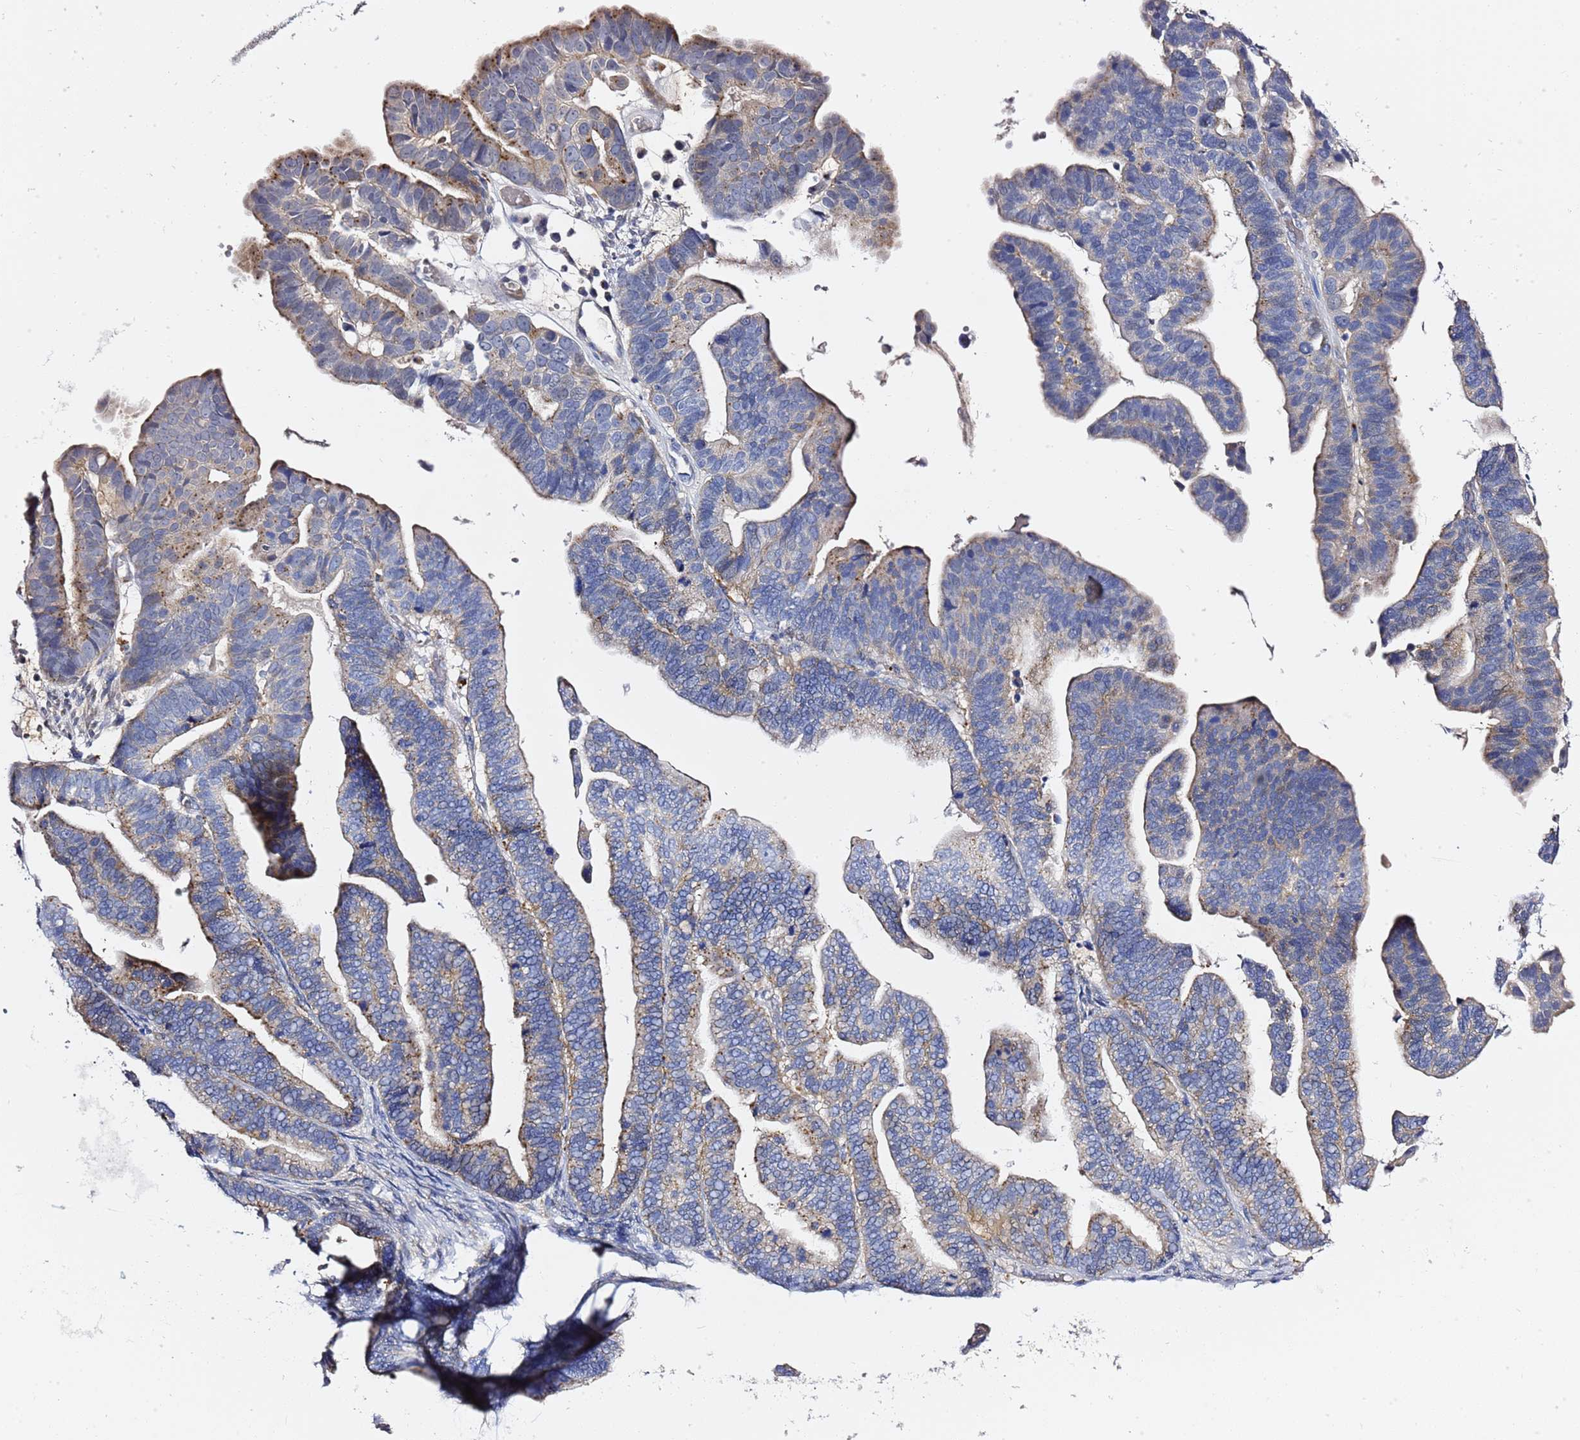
{"staining": {"intensity": "moderate", "quantity": "<25%", "location": "cytoplasmic/membranous"}, "tissue": "ovarian cancer", "cell_type": "Tumor cells", "image_type": "cancer", "snomed": [{"axis": "morphology", "description": "Cystadenocarcinoma, serous, NOS"}, {"axis": "topography", "description": "Ovary"}], "caption": "Tumor cells display low levels of moderate cytoplasmic/membranous positivity in about <25% of cells in human ovarian cancer.", "gene": "NAT2", "patient": {"sex": "female", "age": 56}}